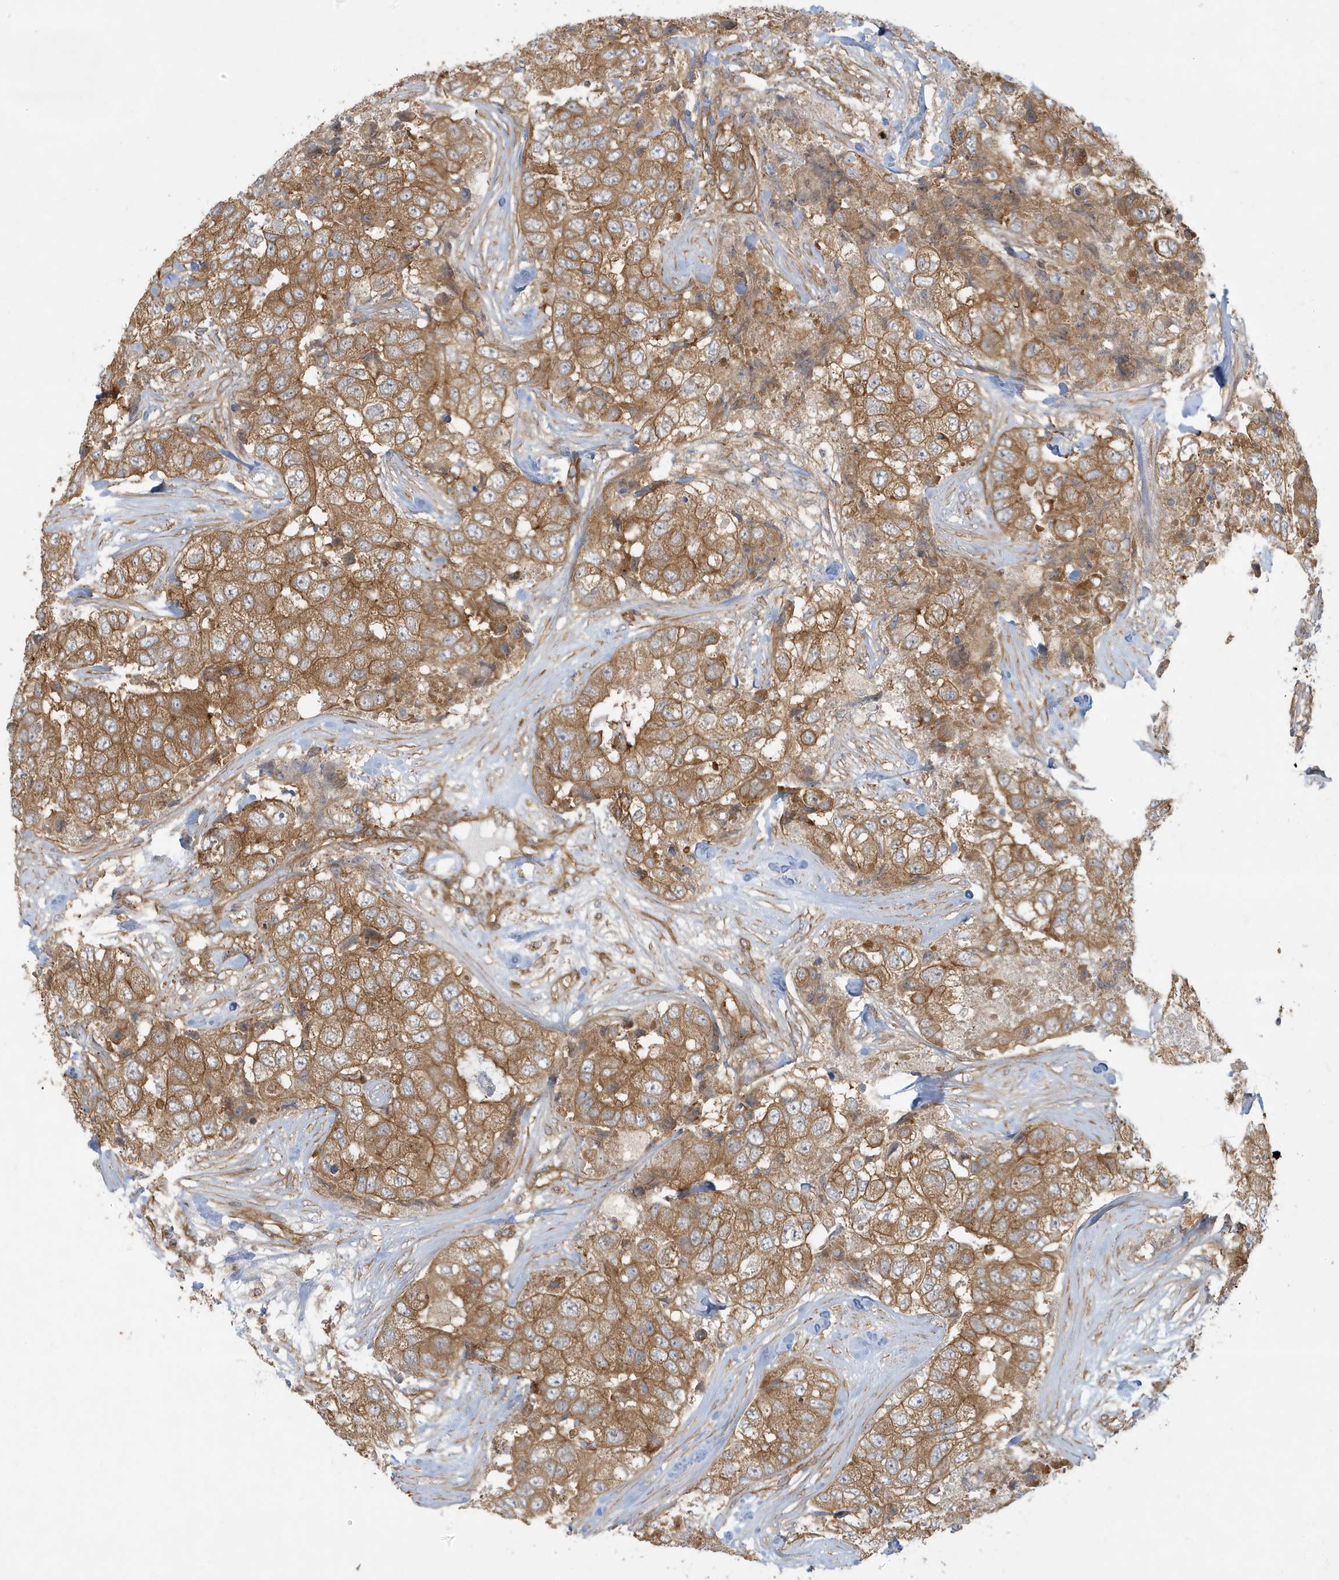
{"staining": {"intensity": "moderate", "quantity": ">75%", "location": "cytoplasmic/membranous"}, "tissue": "breast cancer", "cell_type": "Tumor cells", "image_type": "cancer", "snomed": [{"axis": "morphology", "description": "Duct carcinoma"}, {"axis": "topography", "description": "Breast"}], "caption": "Tumor cells demonstrate moderate cytoplasmic/membranous staining in approximately >75% of cells in breast cancer. (DAB IHC with brightfield microscopy, high magnification).", "gene": "ATP23", "patient": {"sex": "female", "age": 62}}